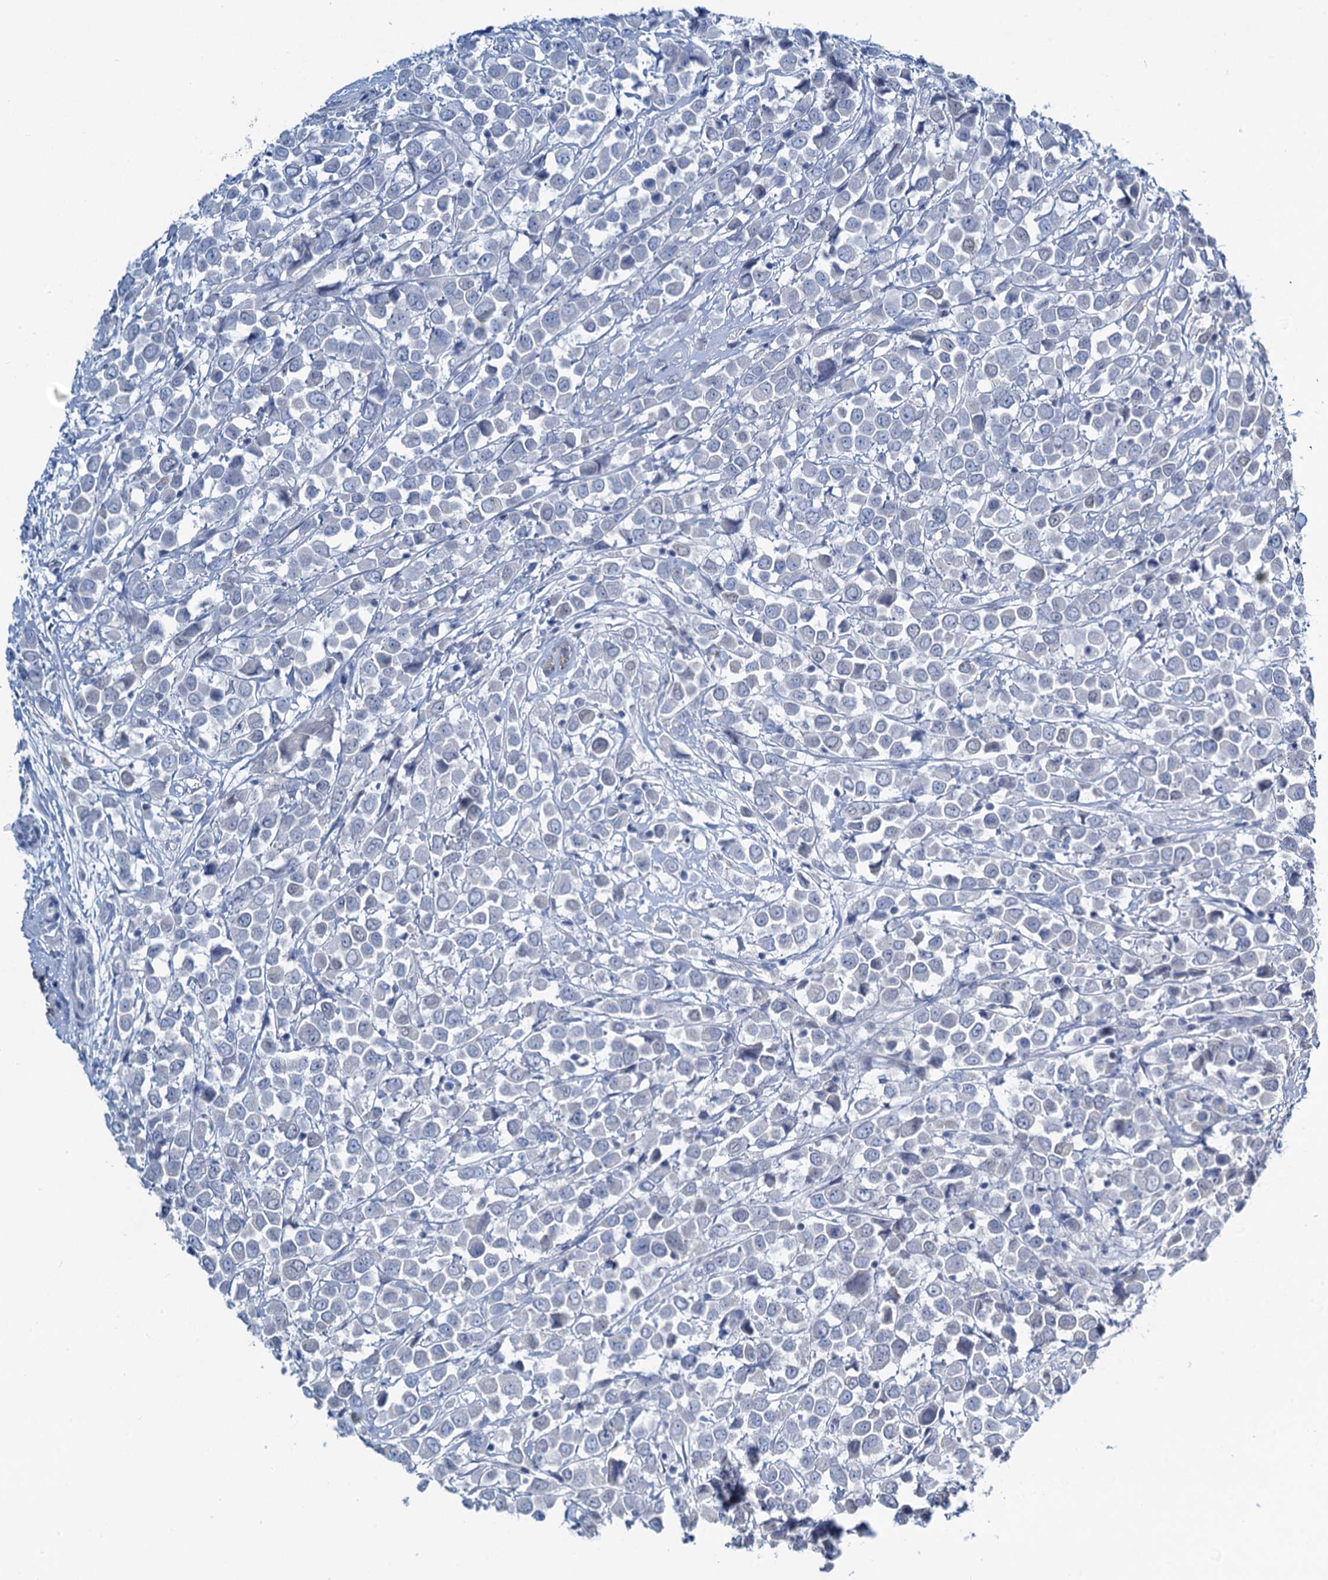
{"staining": {"intensity": "negative", "quantity": "none", "location": "none"}, "tissue": "breast cancer", "cell_type": "Tumor cells", "image_type": "cancer", "snomed": [{"axis": "morphology", "description": "Duct carcinoma"}, {"axis": "topography", "description": "Breast"}], "caption": "A high-resolution micrograph shows IHC staining of breast invasive ductal carcinoma, which shows no significant positivity in tumor cells. Nuclei are stained in blue.", "gene": "TOX3", "patient": {"sex": "female", "age": 61}}